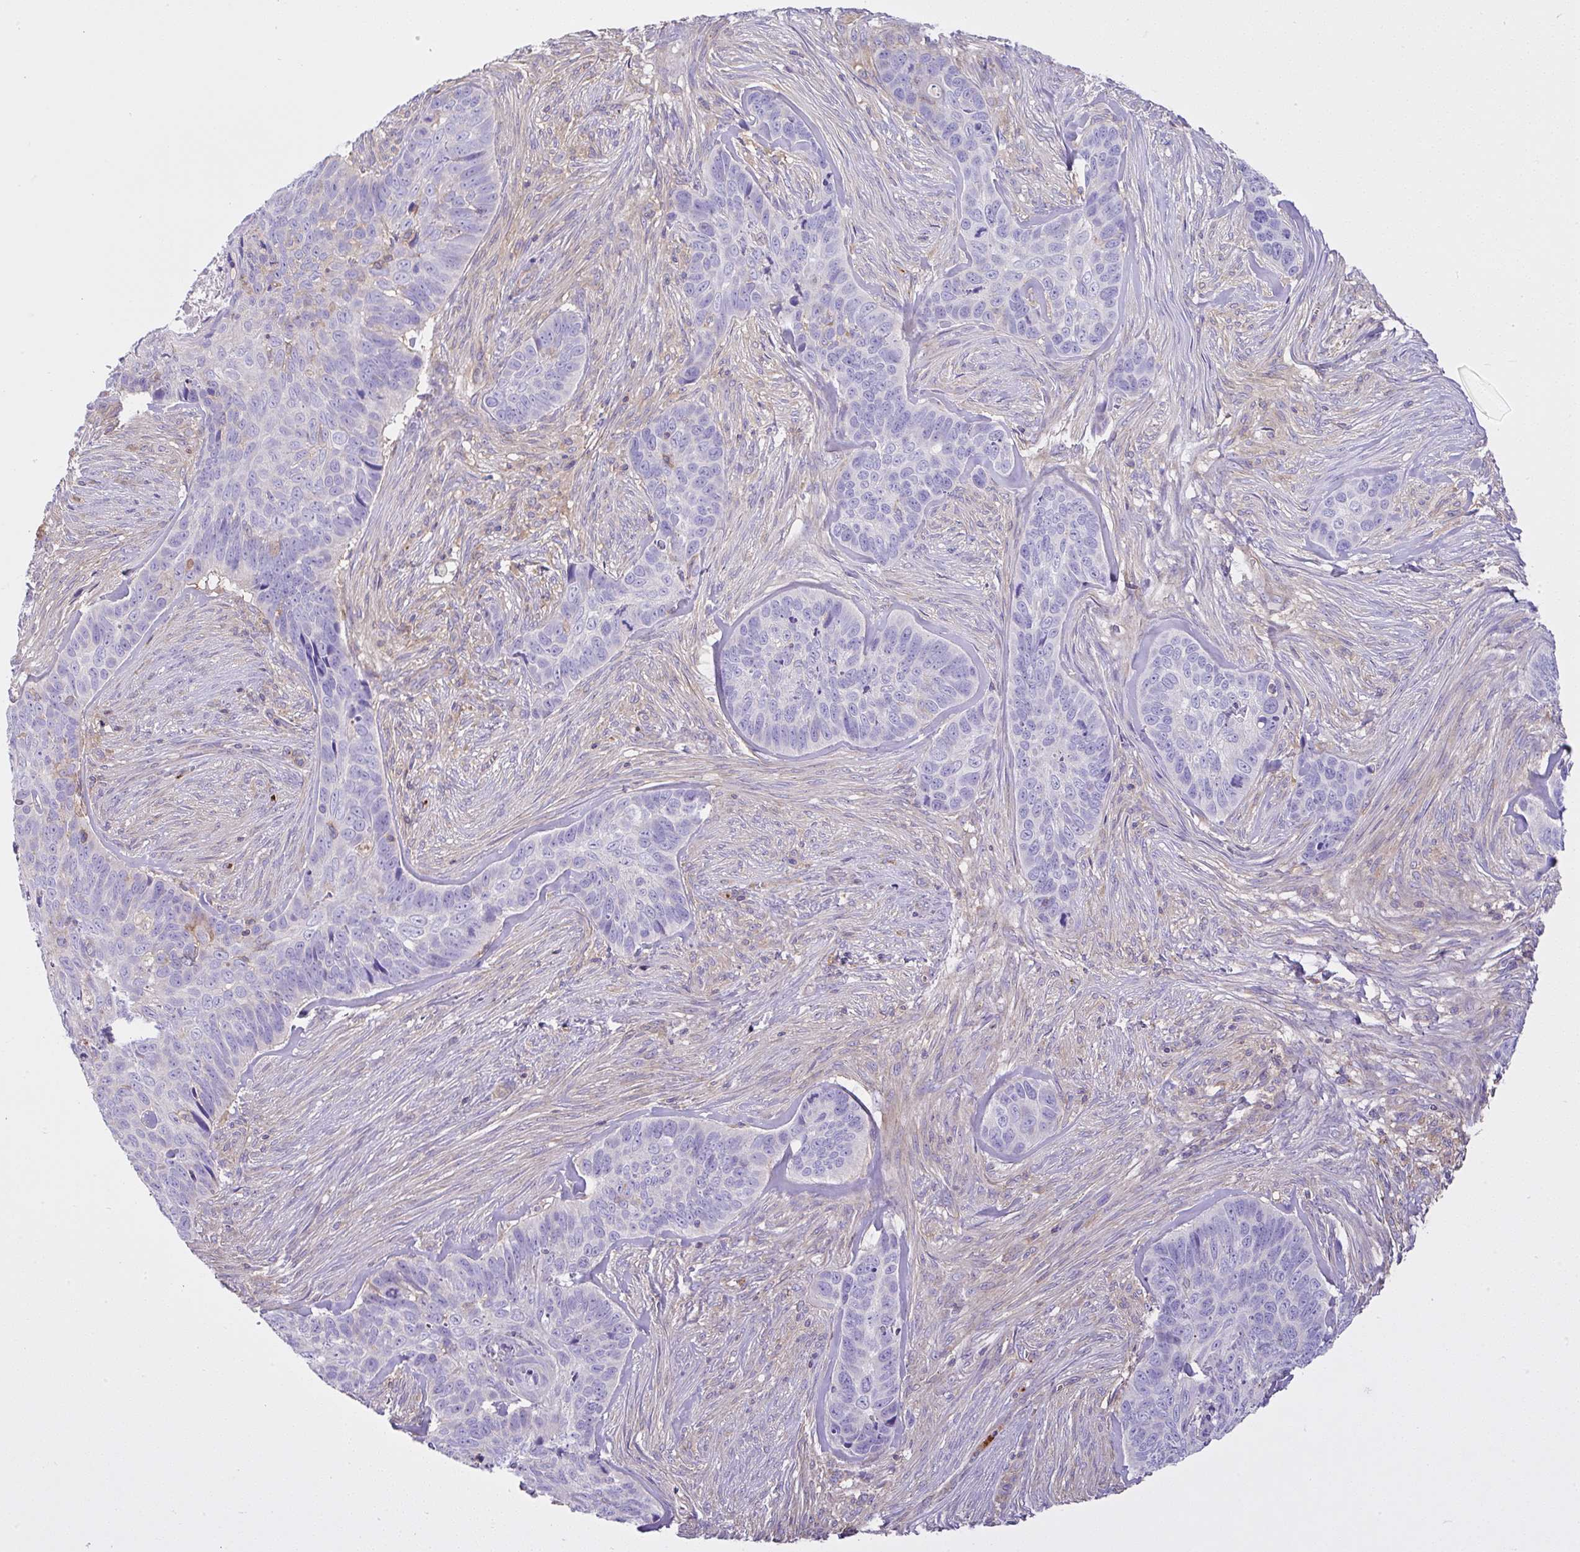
{"staining": {"intensity": "negative", "quantity": "none", "location": "none"}, "tissue": "skin cancer", "cell_type": "Tumor cells", "image_type": "cancer", "snomed": [{"axis": "morphology", "description": "Basal cell carcinoma"}, {"axis": "topography", "description": "Skin"}], "caption": "IHC micrograph of neoplastic tissue: skin cancer stained with DAB (3,3'-diaminobenzidine) demonstrates no significant protein staining in tumor cells.", "gene": "CCDC142", "patient": {"sex": "female", "age": 82}}